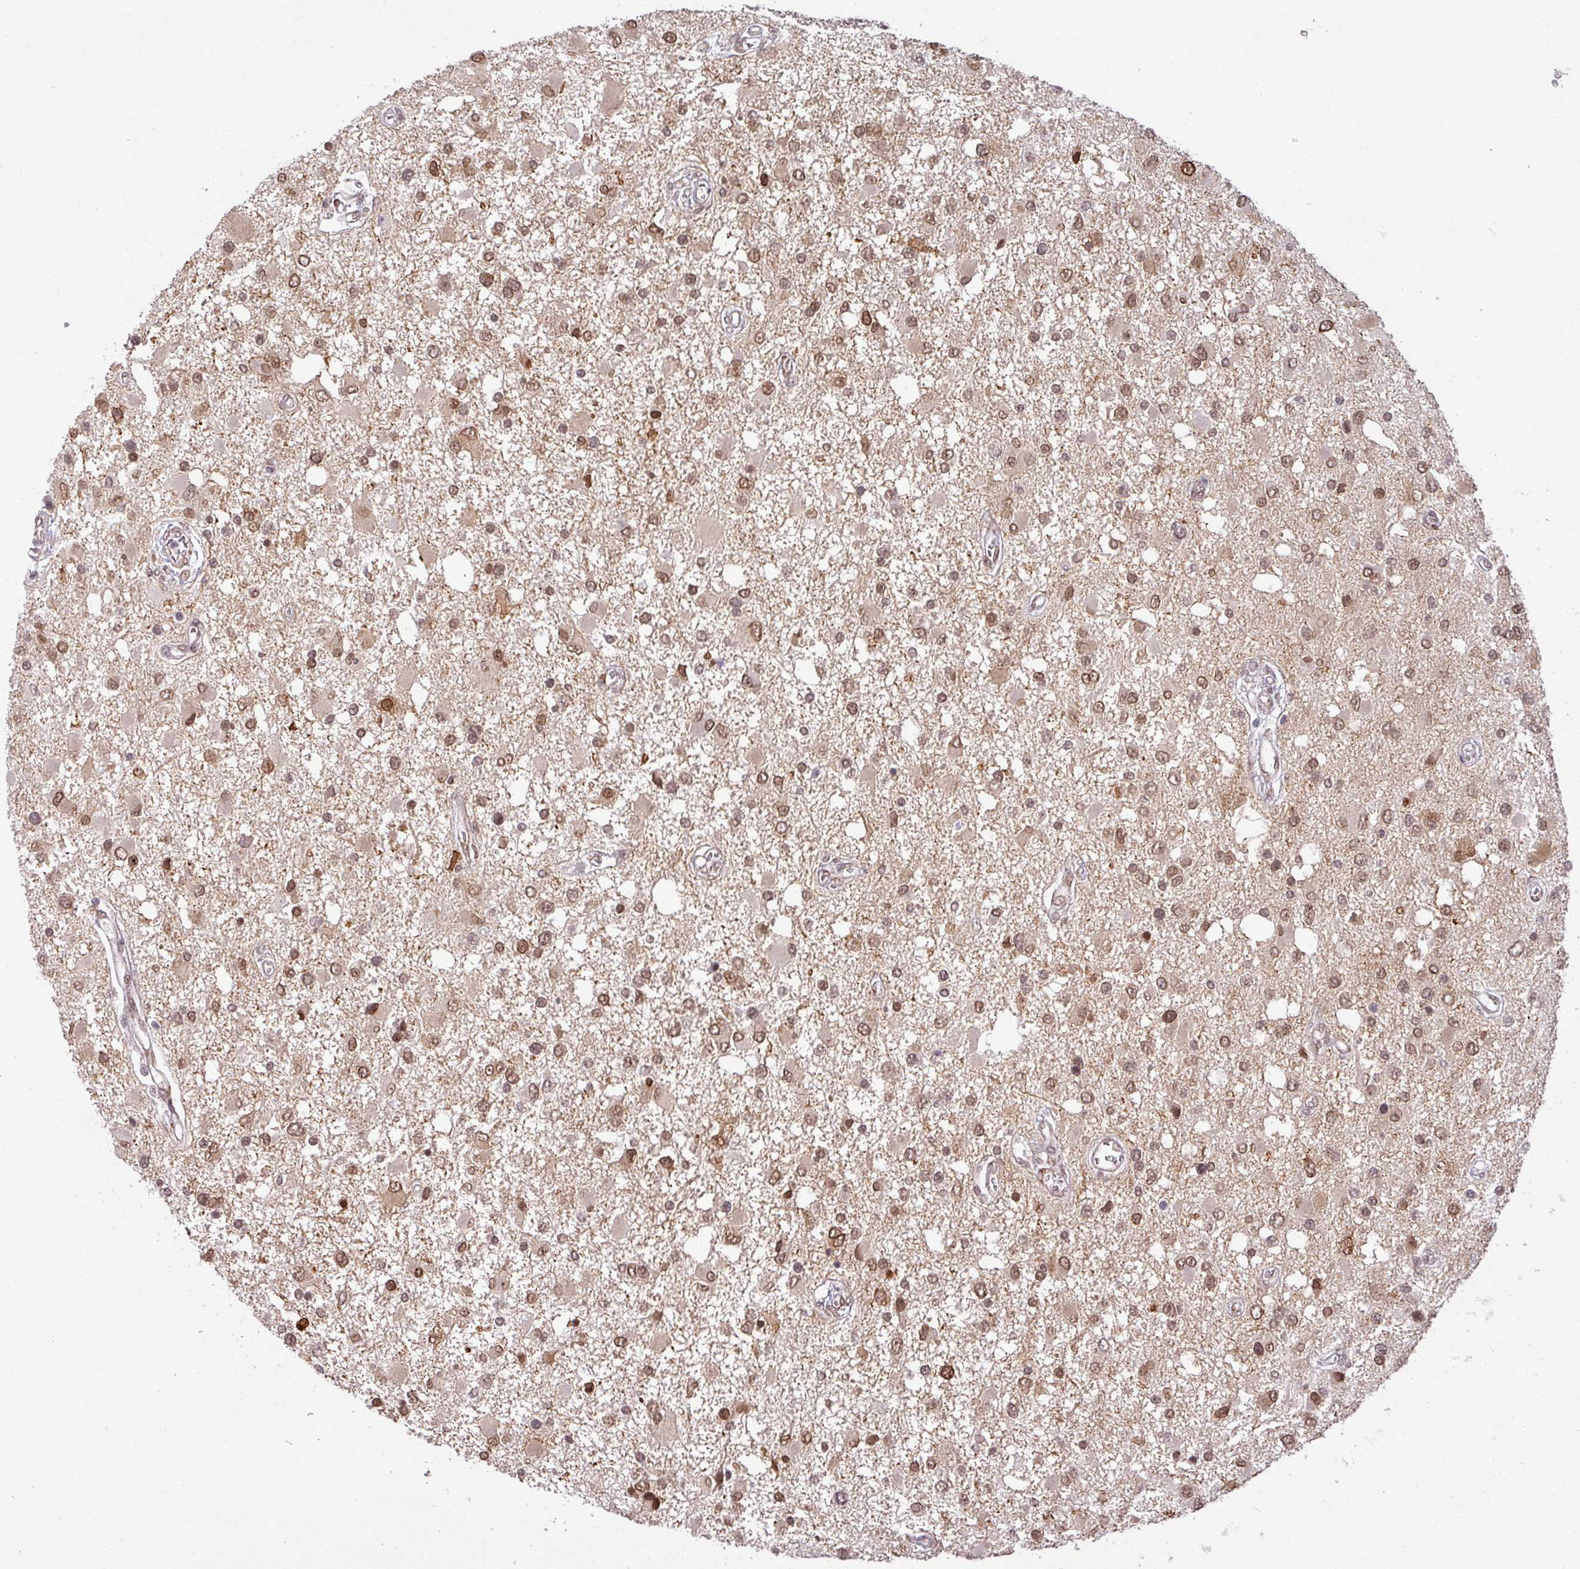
{"staining": {"intensity": "moderate", "quantity": ">75%", "location": "nuclear"}, "tissue": "glioma", "cell_type": "Tumor cells", "image_type": "cancer", "snomed": [{"axis": "morphology", "description": "Glioma, malignant, High grade"}, {"axis": "topography", "description": "Brain"}], "caption": "IHC (DAB (3,3'-diaminobenzidine)) staining of malignant glioma (high-grade) shows moderate nuclear protein staining in about >75% of tumor cells.", "gene": "PTPN20", "patient": {"sex": "male", "age": 53}}